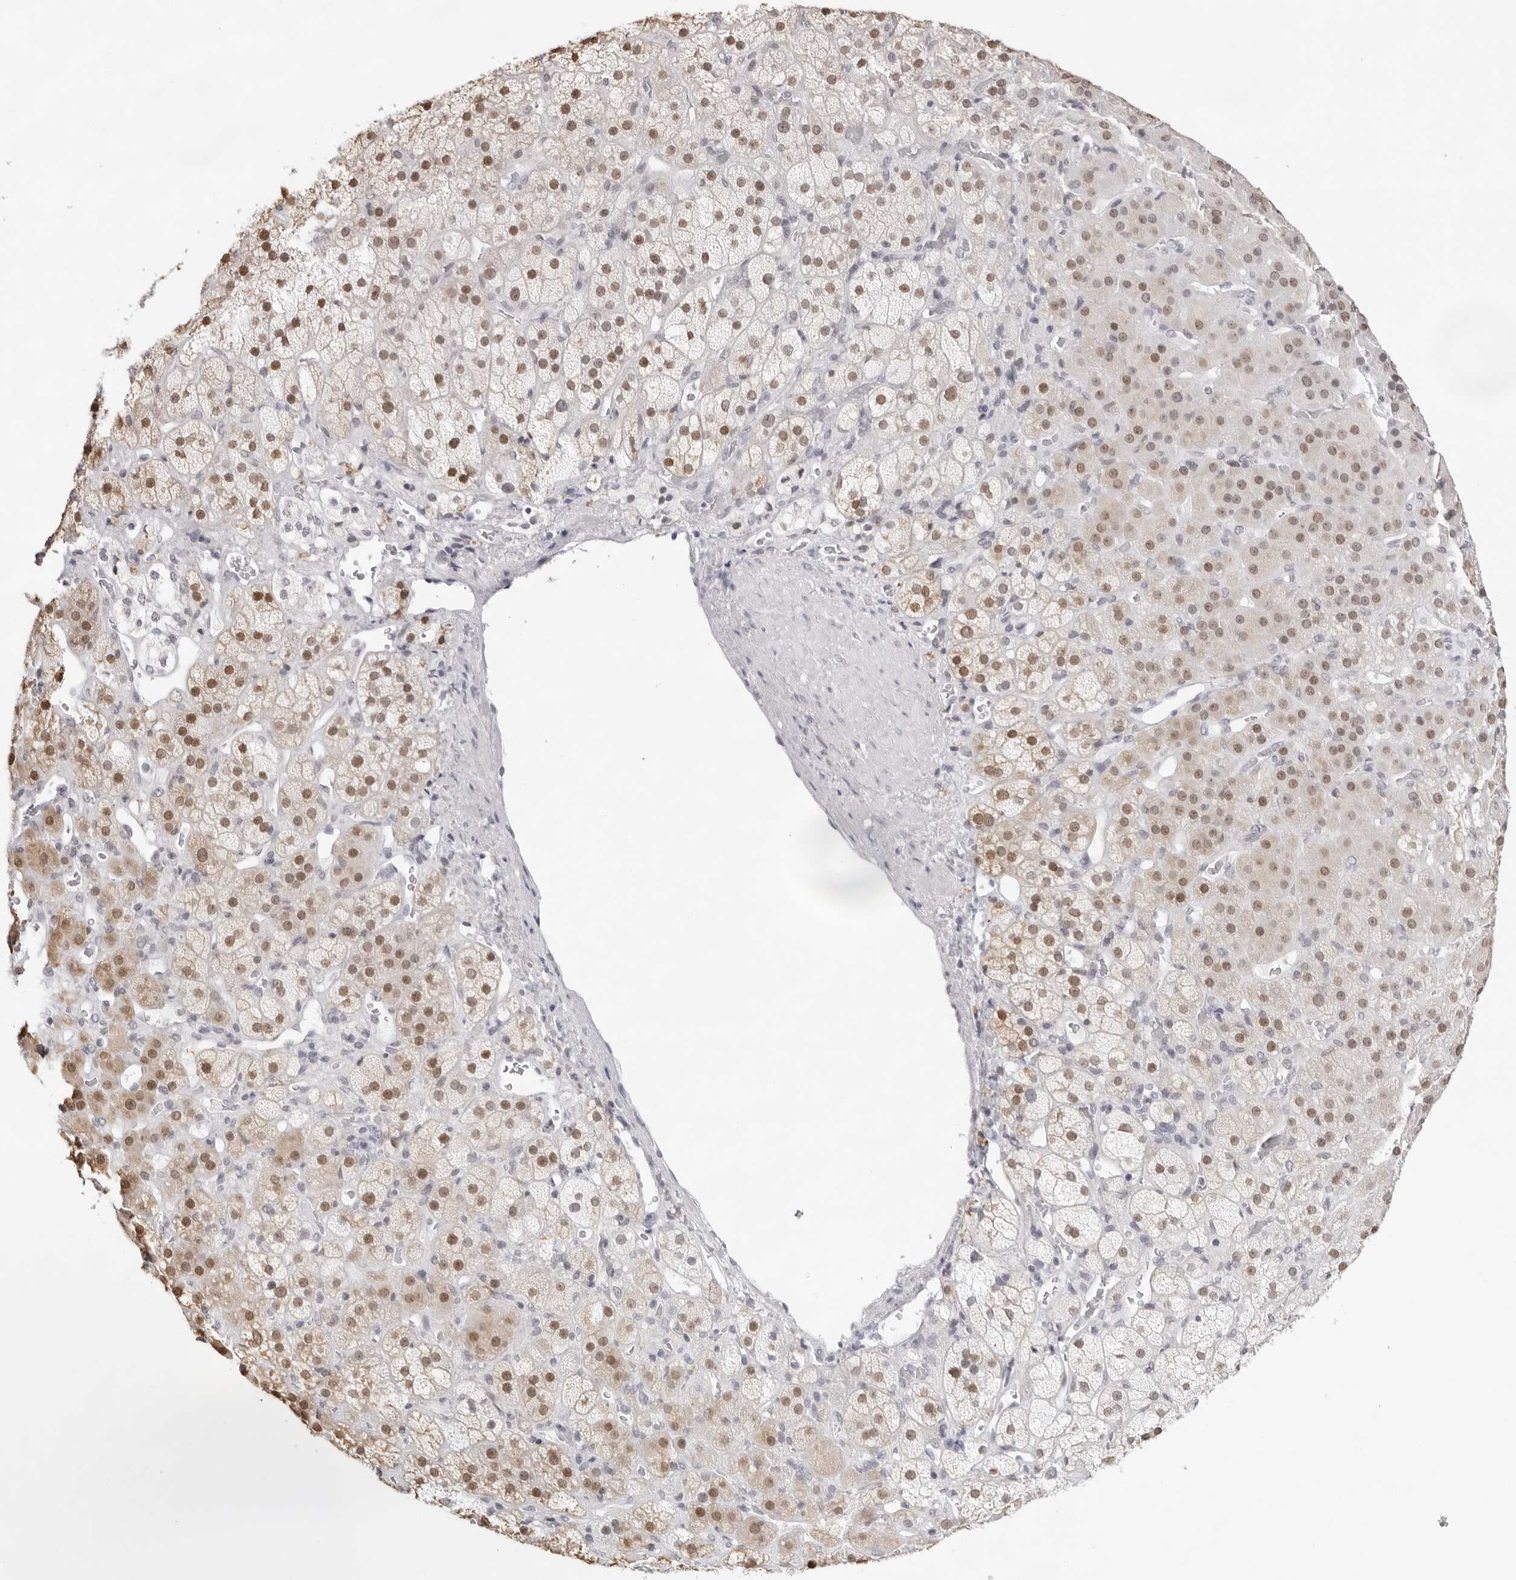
{"staining": {"intensity": "moderate", "quantity": ">75%", "location": "nuclear"}, "tissue": "adrenal gland", "cell_type": "Glandular cells", "image_type": "normal", "snomed": [{"axis": "morphology", "description": "Normal tissue, NOS"}, {"axis": "topography", "description": "Adrenal gland"}], "caption": "A histopathology image of human adrenal gland stained for a protein exhibits moderate nuclear brown staining in glandular cells. The protein of interest is stained brown, and the nuclei are stained in blue (DAB IHC with brightfield microscopy, high magnification).", "gene": "KLK12", "patient": {"sex": "male", "age": 57}}